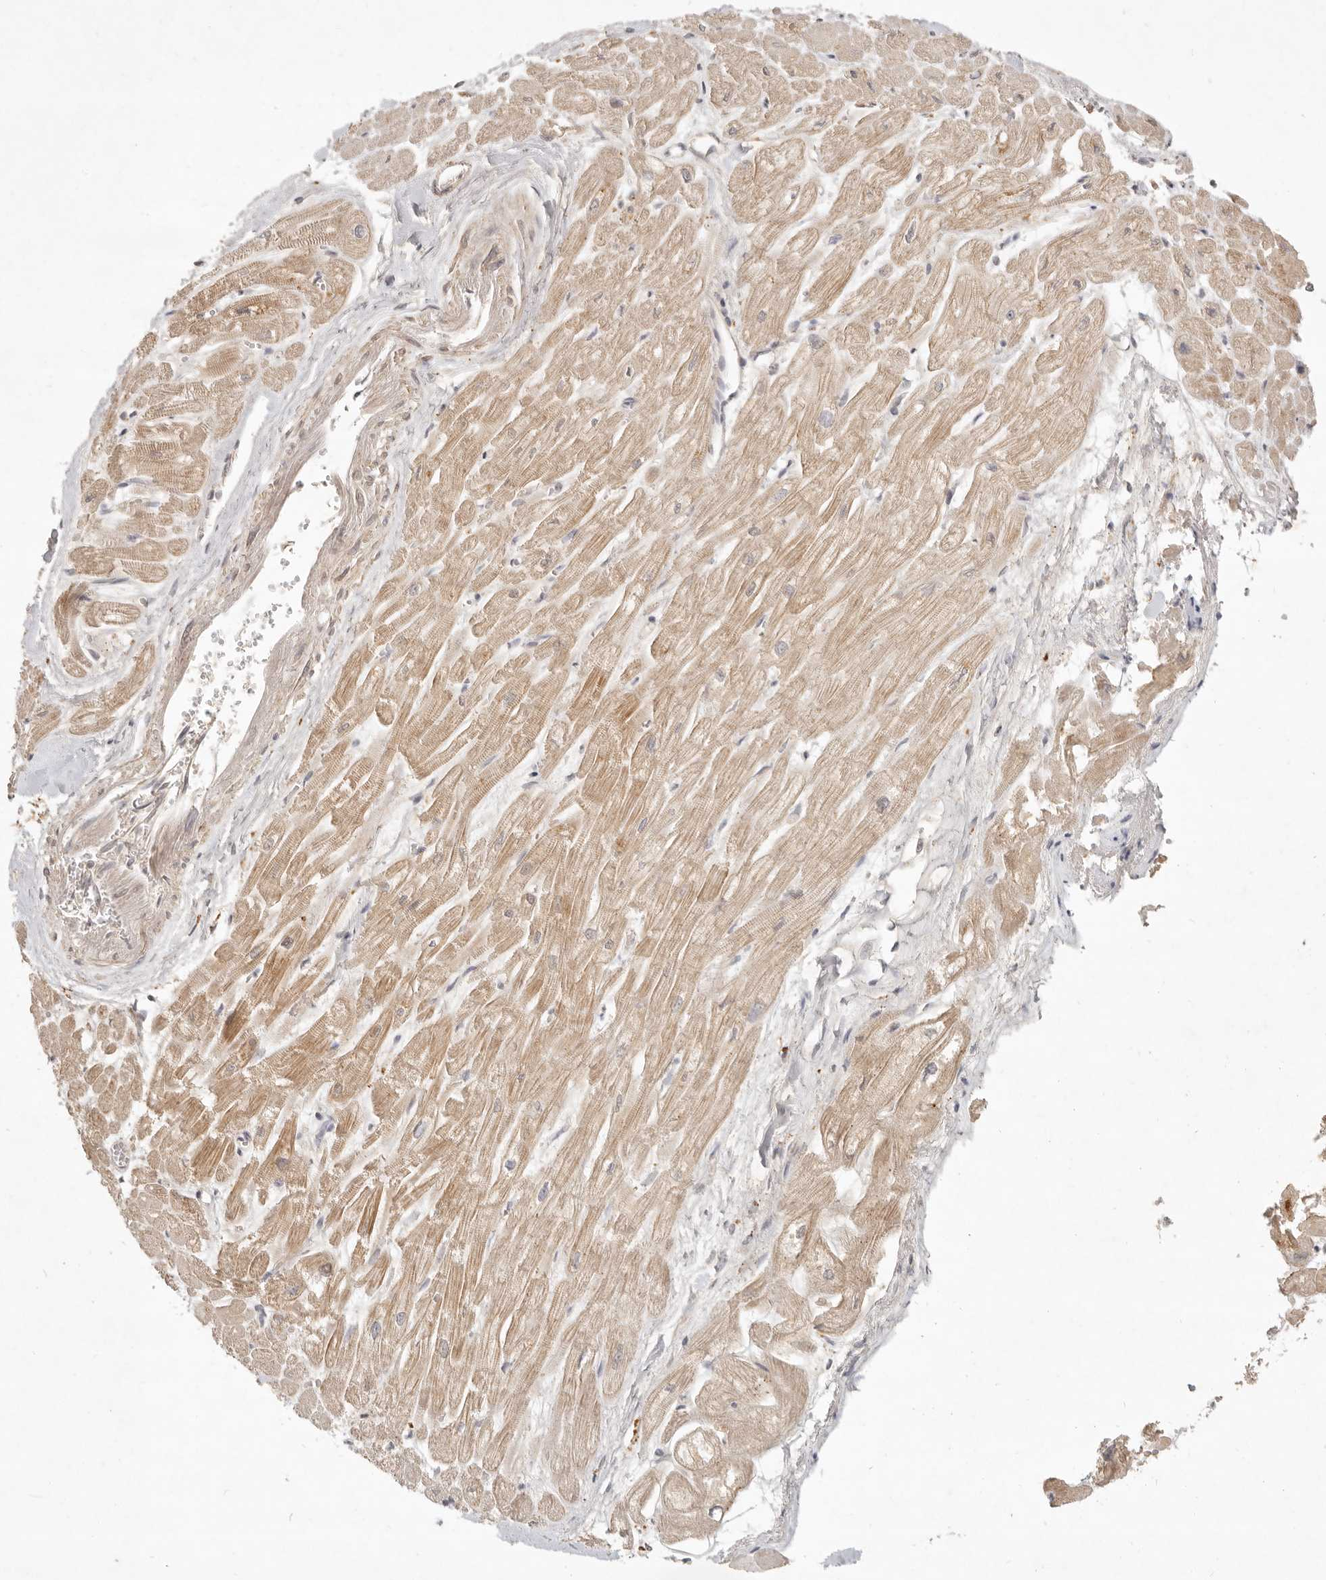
{"staining": {"intensity": "moderate", "quantity": ">75%", "location": "cytoplasmic/membranous"}, "tissue": "heart muscle", "cell_type": "Cardiomyocytes", "image_type": "normal", "snomed": [{"axis": "morphology", "description": "Normal tissue, NOS"}, {"axis": "topography", "description": "Heart"}], "caption": "High-power microscopy captured an IHC histopathology image of normal heart muscle, revealing moderate cytoplasmic/membranous positivity in about >75% of cardiomyocytes.", "gene": "UBXN11", "patient": {"sex": "male", "age": 54}}